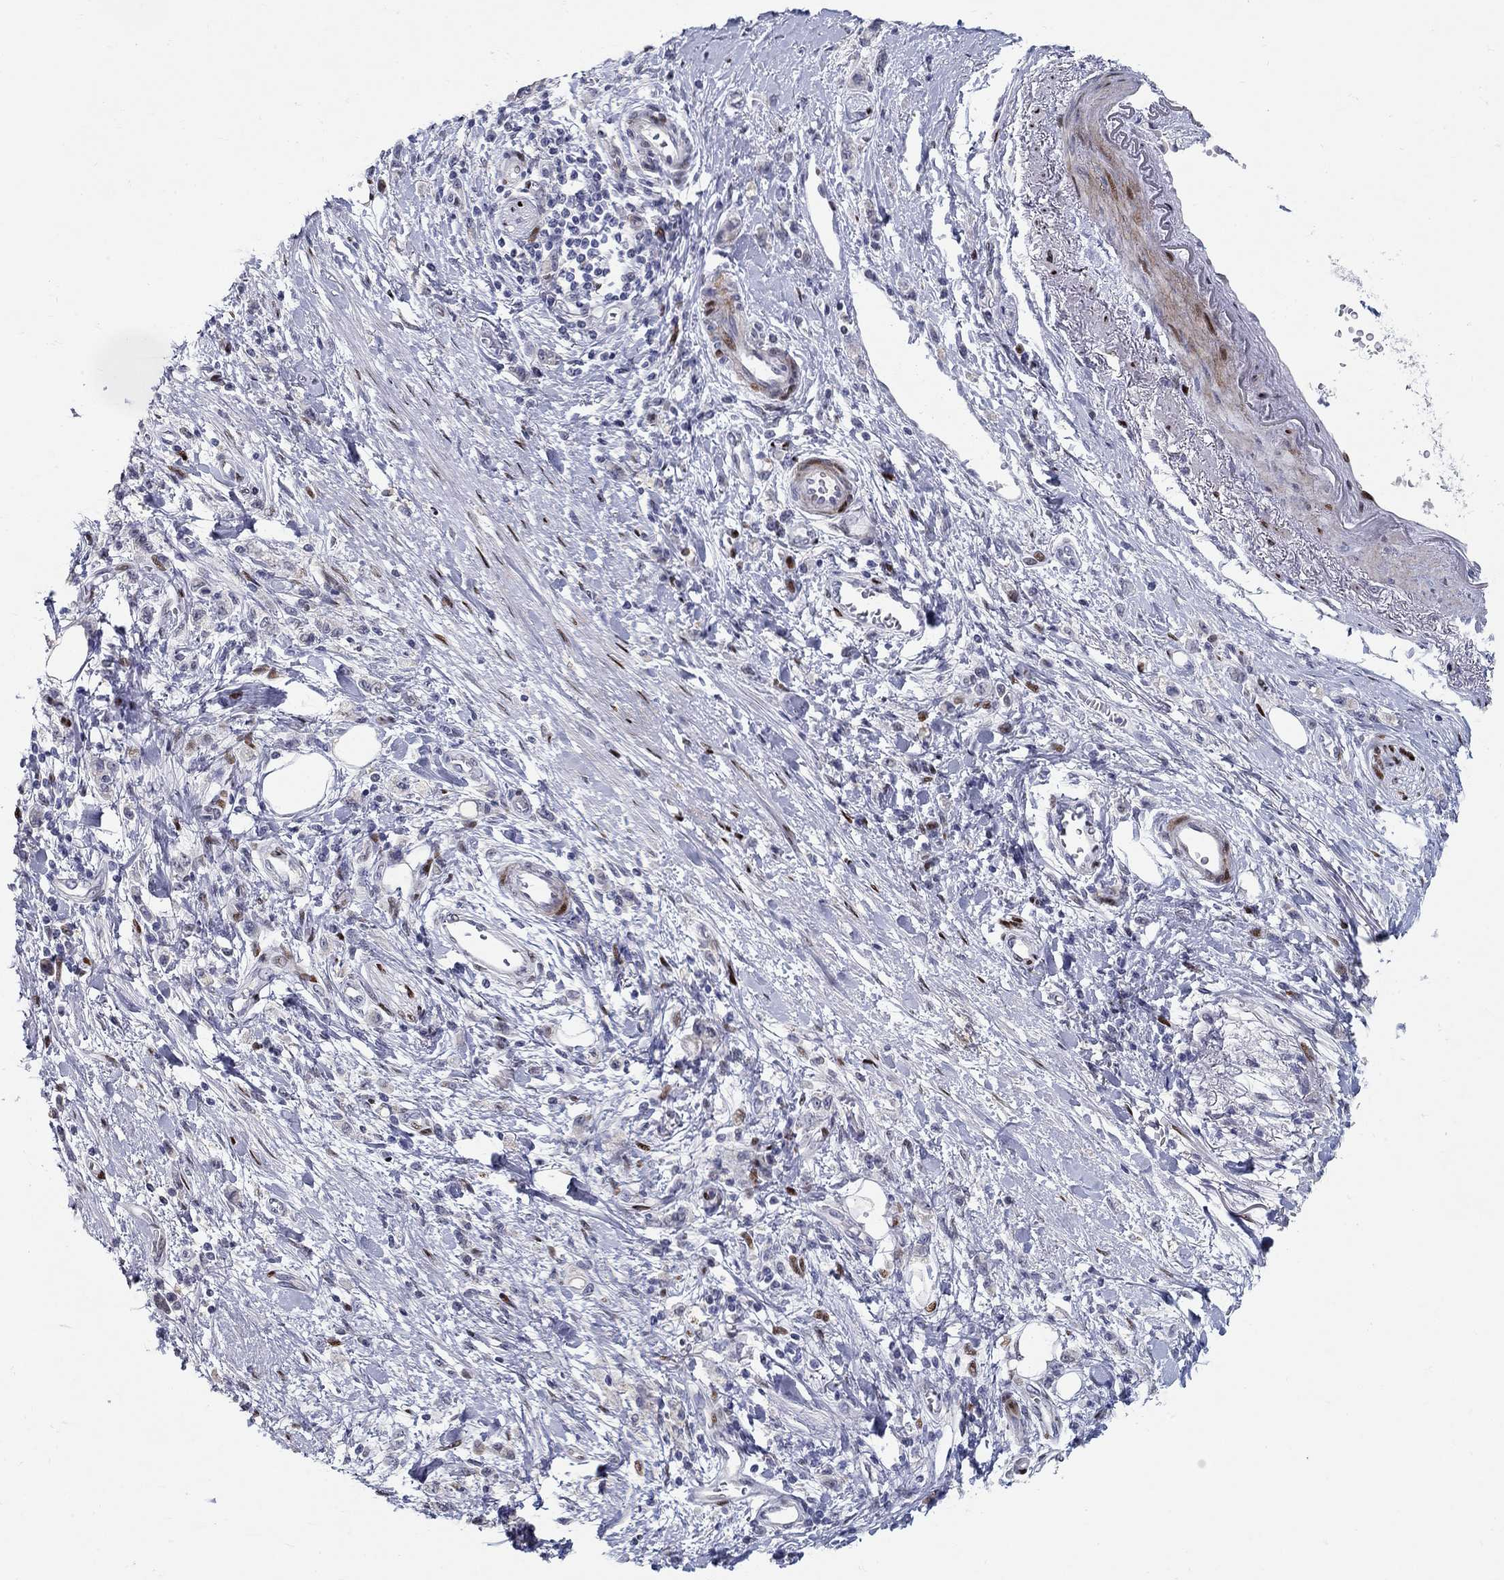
{"staining": {"intensity": "moderate", "quantity": "<25%", "location": "nuclear"}, "tissue": "stomach cancer", "cell_type": "Tumor cells", "image_type": "cancer", "snomed": [{"axis": "morphology", "description": "Adenocarcinoma, NOS"}, {"axis": "topography", "description": "Stomach"}], "caption": "This histopathology image exhibits stomach cancer (adenocarcinoma) stained with IHC to label a protein in brown. The nuclear of tumor cells show moderate positivity for the protein. Nuclei are counter-stained blue.", "gene": "RAPGEF5", "patient": {"sex": "male", "age": 77}}